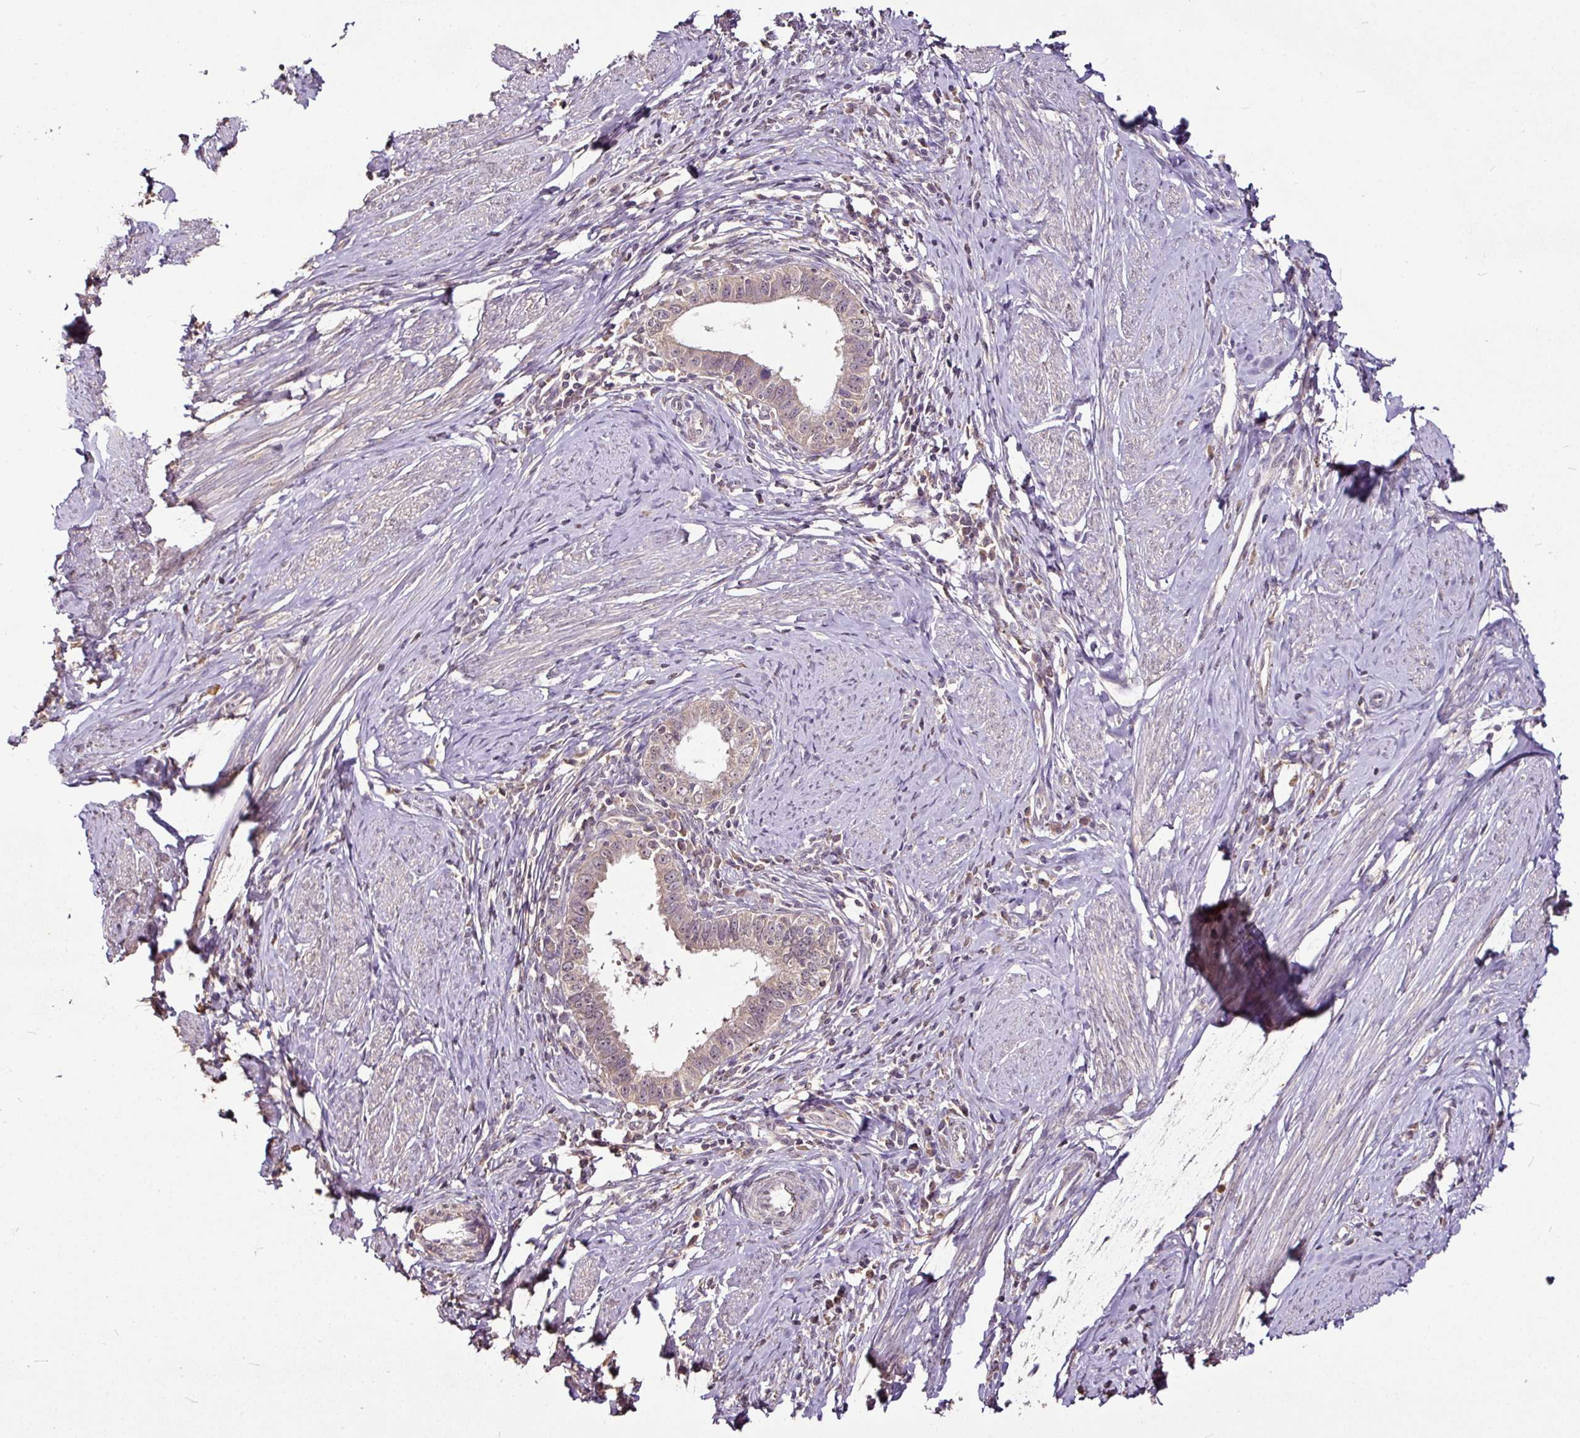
{"staining": {"intensity": "weak", "quantity": ">75%", "location": "cytoplasmic/membranous"}, "tissue": "cervical cancer", "cell_type": "Tumor cells", "image_type": "cancer", "snomed": [{"axis": "morphology", "description": "Adenocarcinoma, NOS"}, {"axis": "topography", "description": "Cervix"}], "caption": "Weak cytoplasmic/membranous expression is seen in about >75% of tumor cells in cervical cancer (adenocarcinoma).", "gene": "RPL38", "patient": {"sex": "female", "age": 36}}